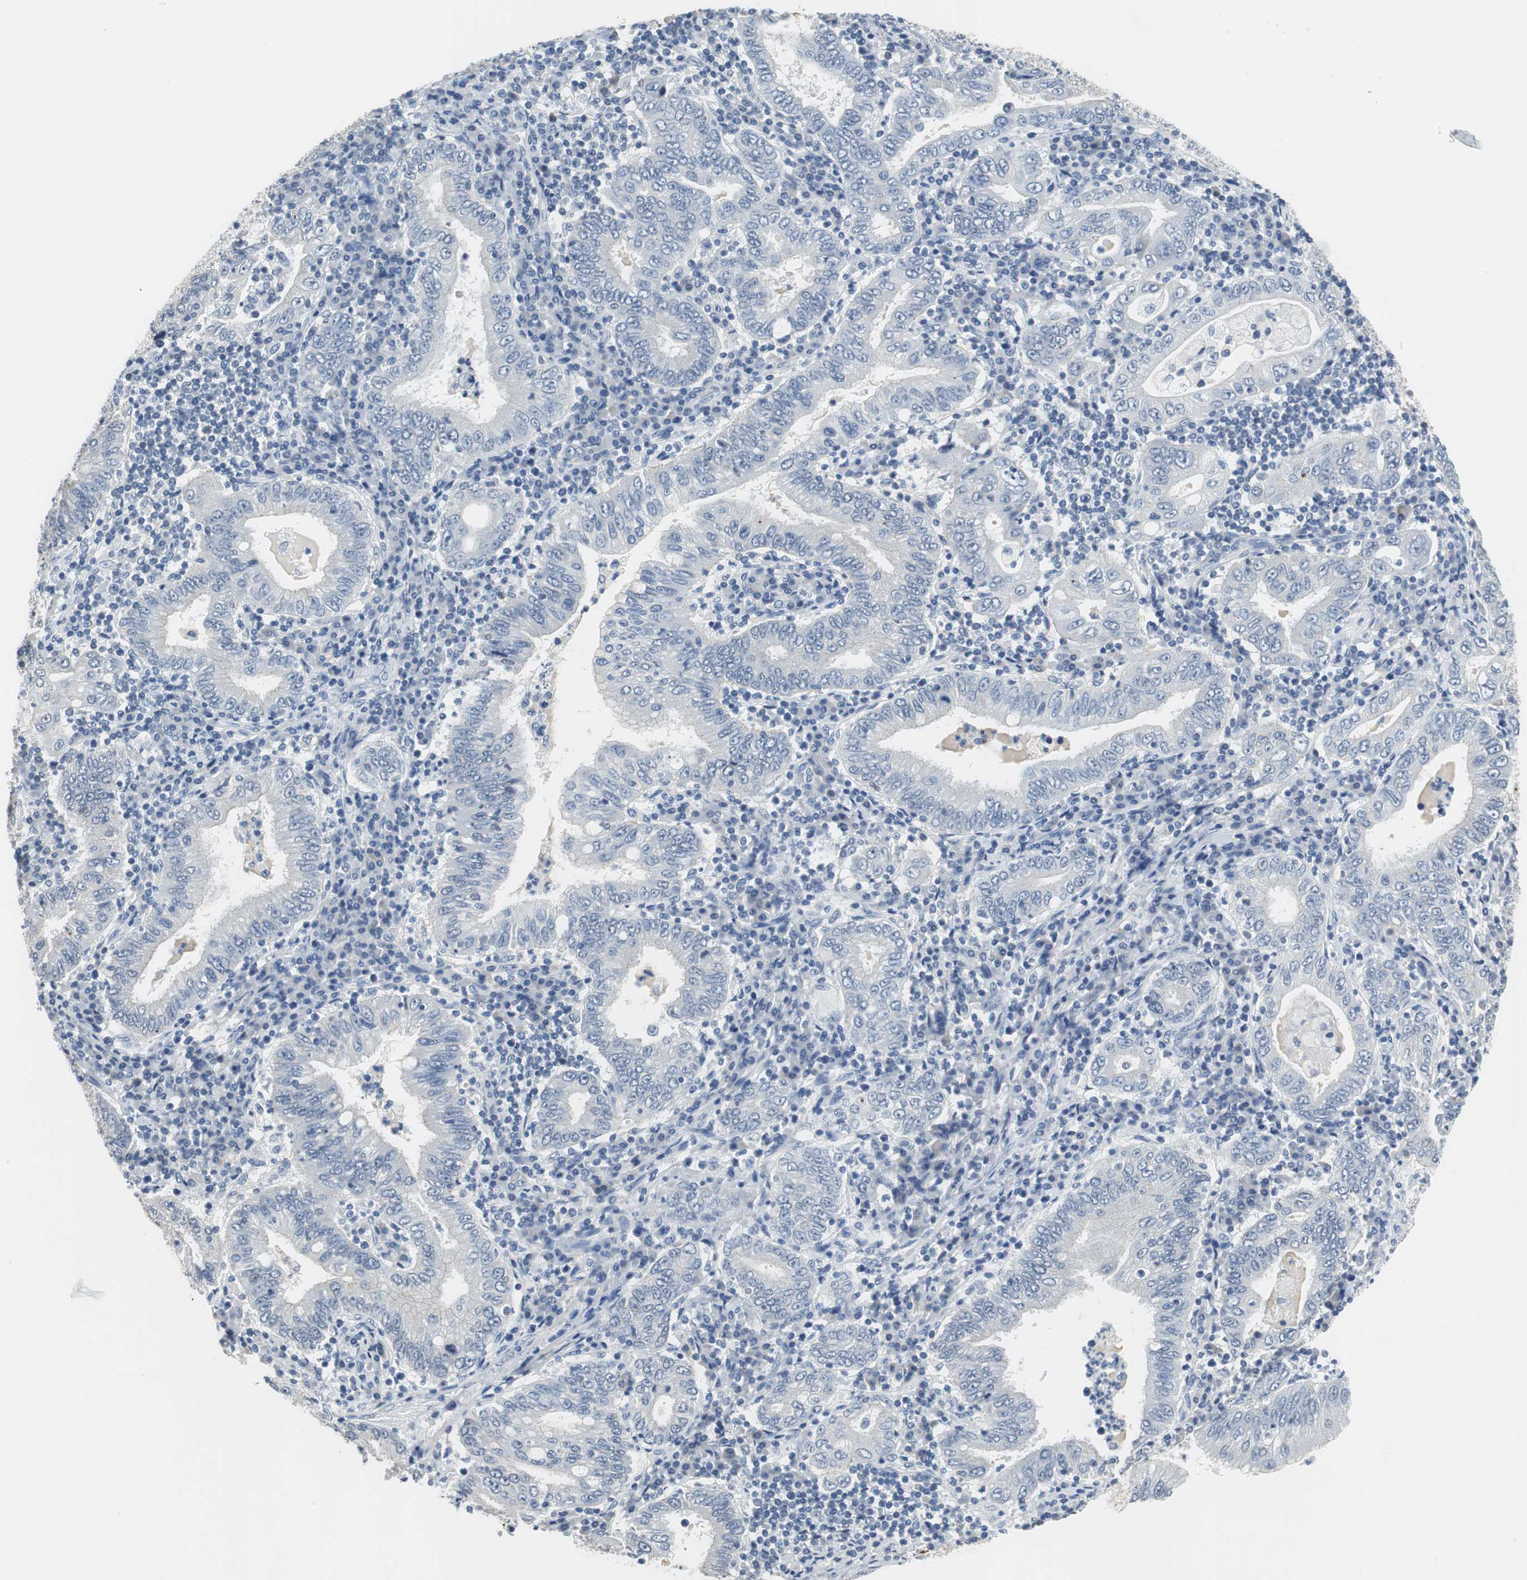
{"staining": {"intensity": "negative", "quantity": "none", "location": "none"}, "tissue": "stomach cancer", "cell_type": "Tumor cells", "image_type": "cancer", "snomed": [{"axis": "morphology", "description": "Normal tissue, NOS"}, {"axis": "morphology", "description": "Adenocarcinoma, NOS"}, {"axis": "topography", "description": "Esophagus"}, {"axis": "topography", "description": "Stomach, upper"}, {"axis": "topography", "description": "Peripheral nerve tissue"}], "caption": "This photomicrograph is of stomach cancer stained with immunohistochemistry to label a protein in brown with the nuclei are counter-stained blue. There is no expression in tumor cells. (DAB (3,3'-diaminobenzidine) IHC visualized using brightfield microscopy, high magnification).", "gene": "MUC7", "patient": {"sex": "male", "age": 62}}